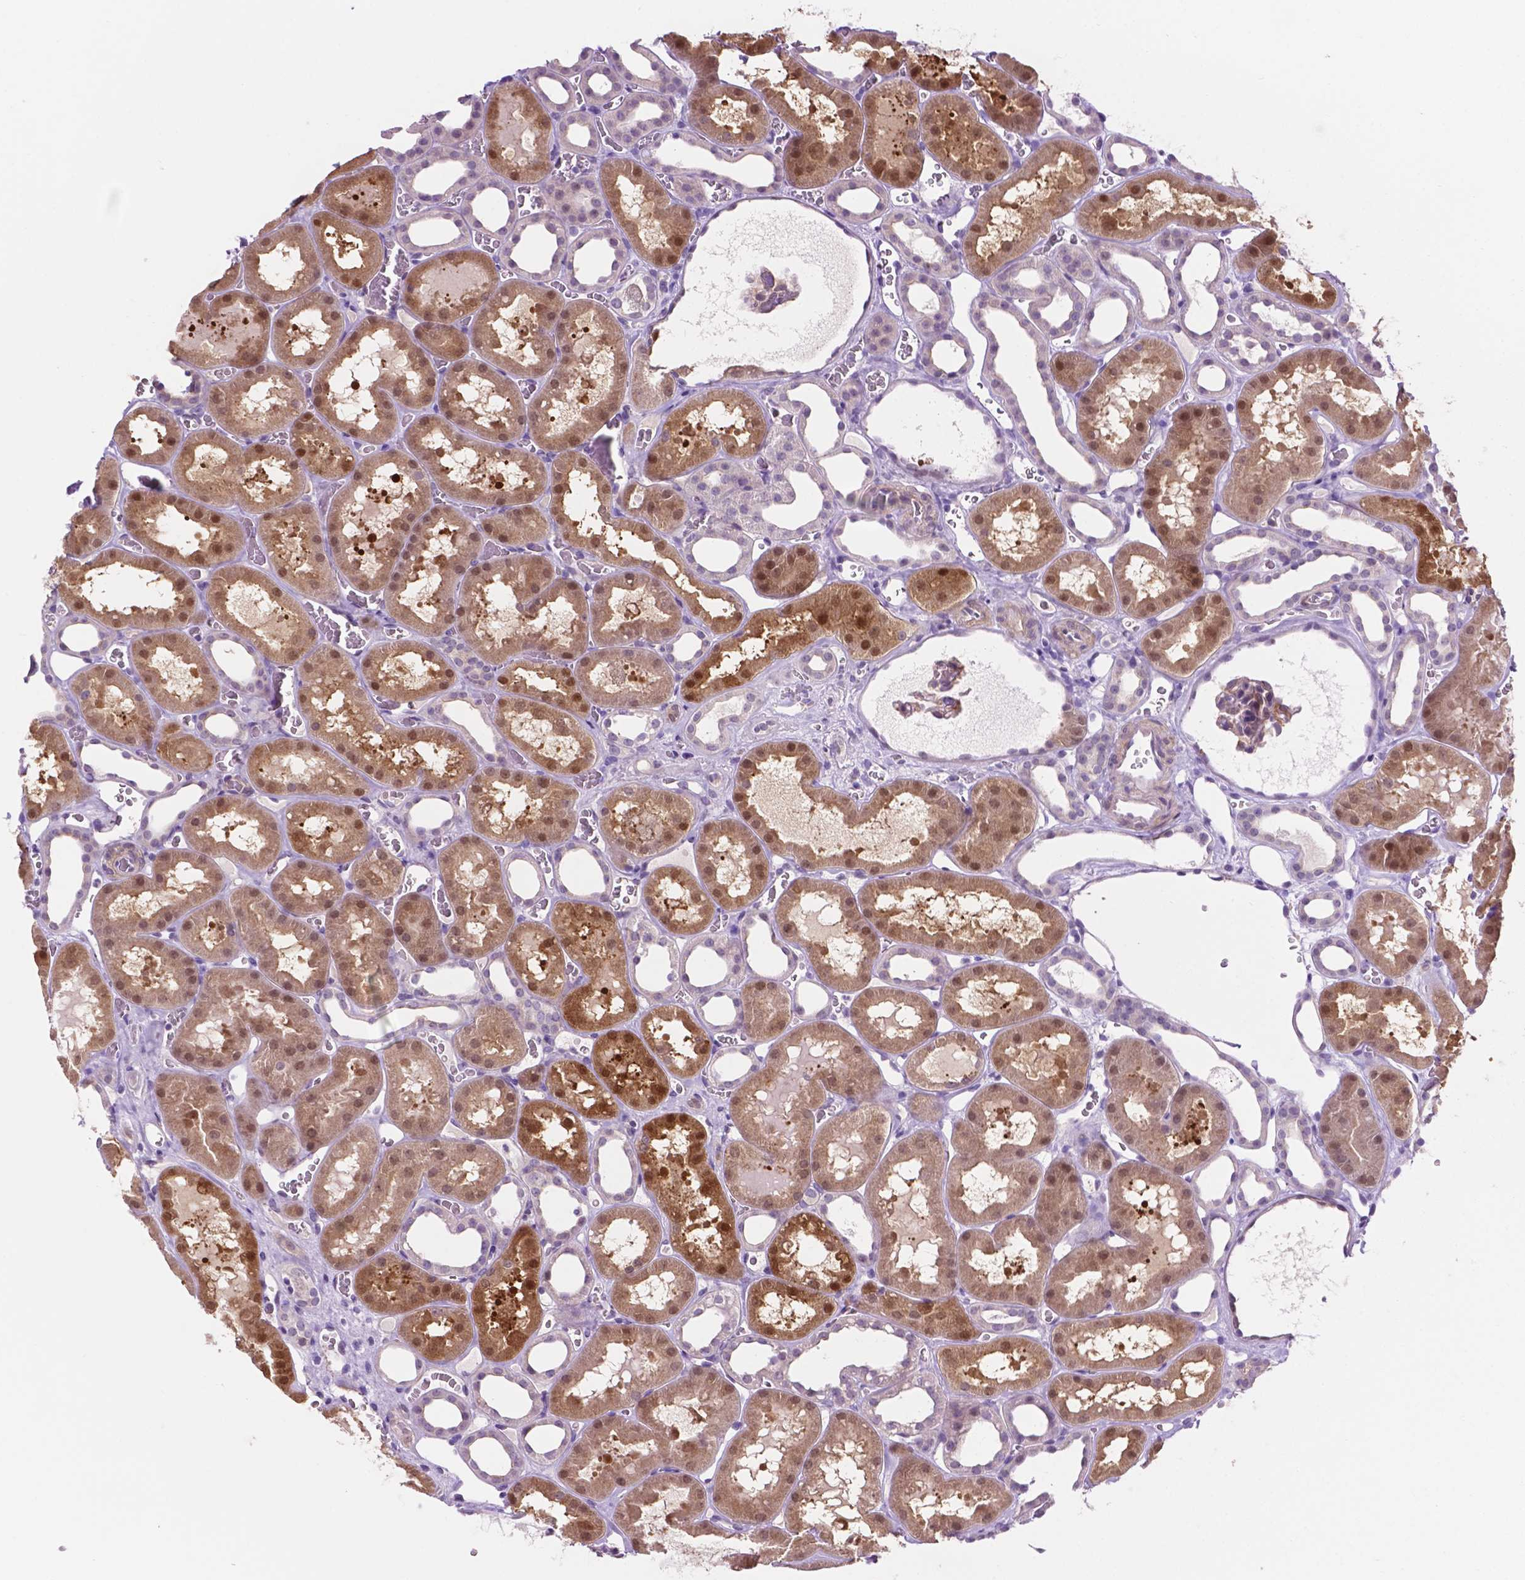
{"staining": {"intensity": "weak", "quantity": "<25%", "location": "cytoplasmic/membranous"}, "tissue": "kidney", "cell_type": "Cells in glomeruli", "image_type": "normal", "snomed": [{"axis": "morphology", "description": "Normal tissue, NOS"}, {"axis": "topography", "description": "Kidney"}], "caption": "The histopathology image exhibits no staining of cells in glomeruli in normal kidney. (Stains: DAB (3,3'-diaminobenzidine) IHC with hematoxylin counter stain, Microscopy: brightfield microscopy at high magnification).", "gene": "ACY3", "patient": {"sex": "female", "age": 41}}